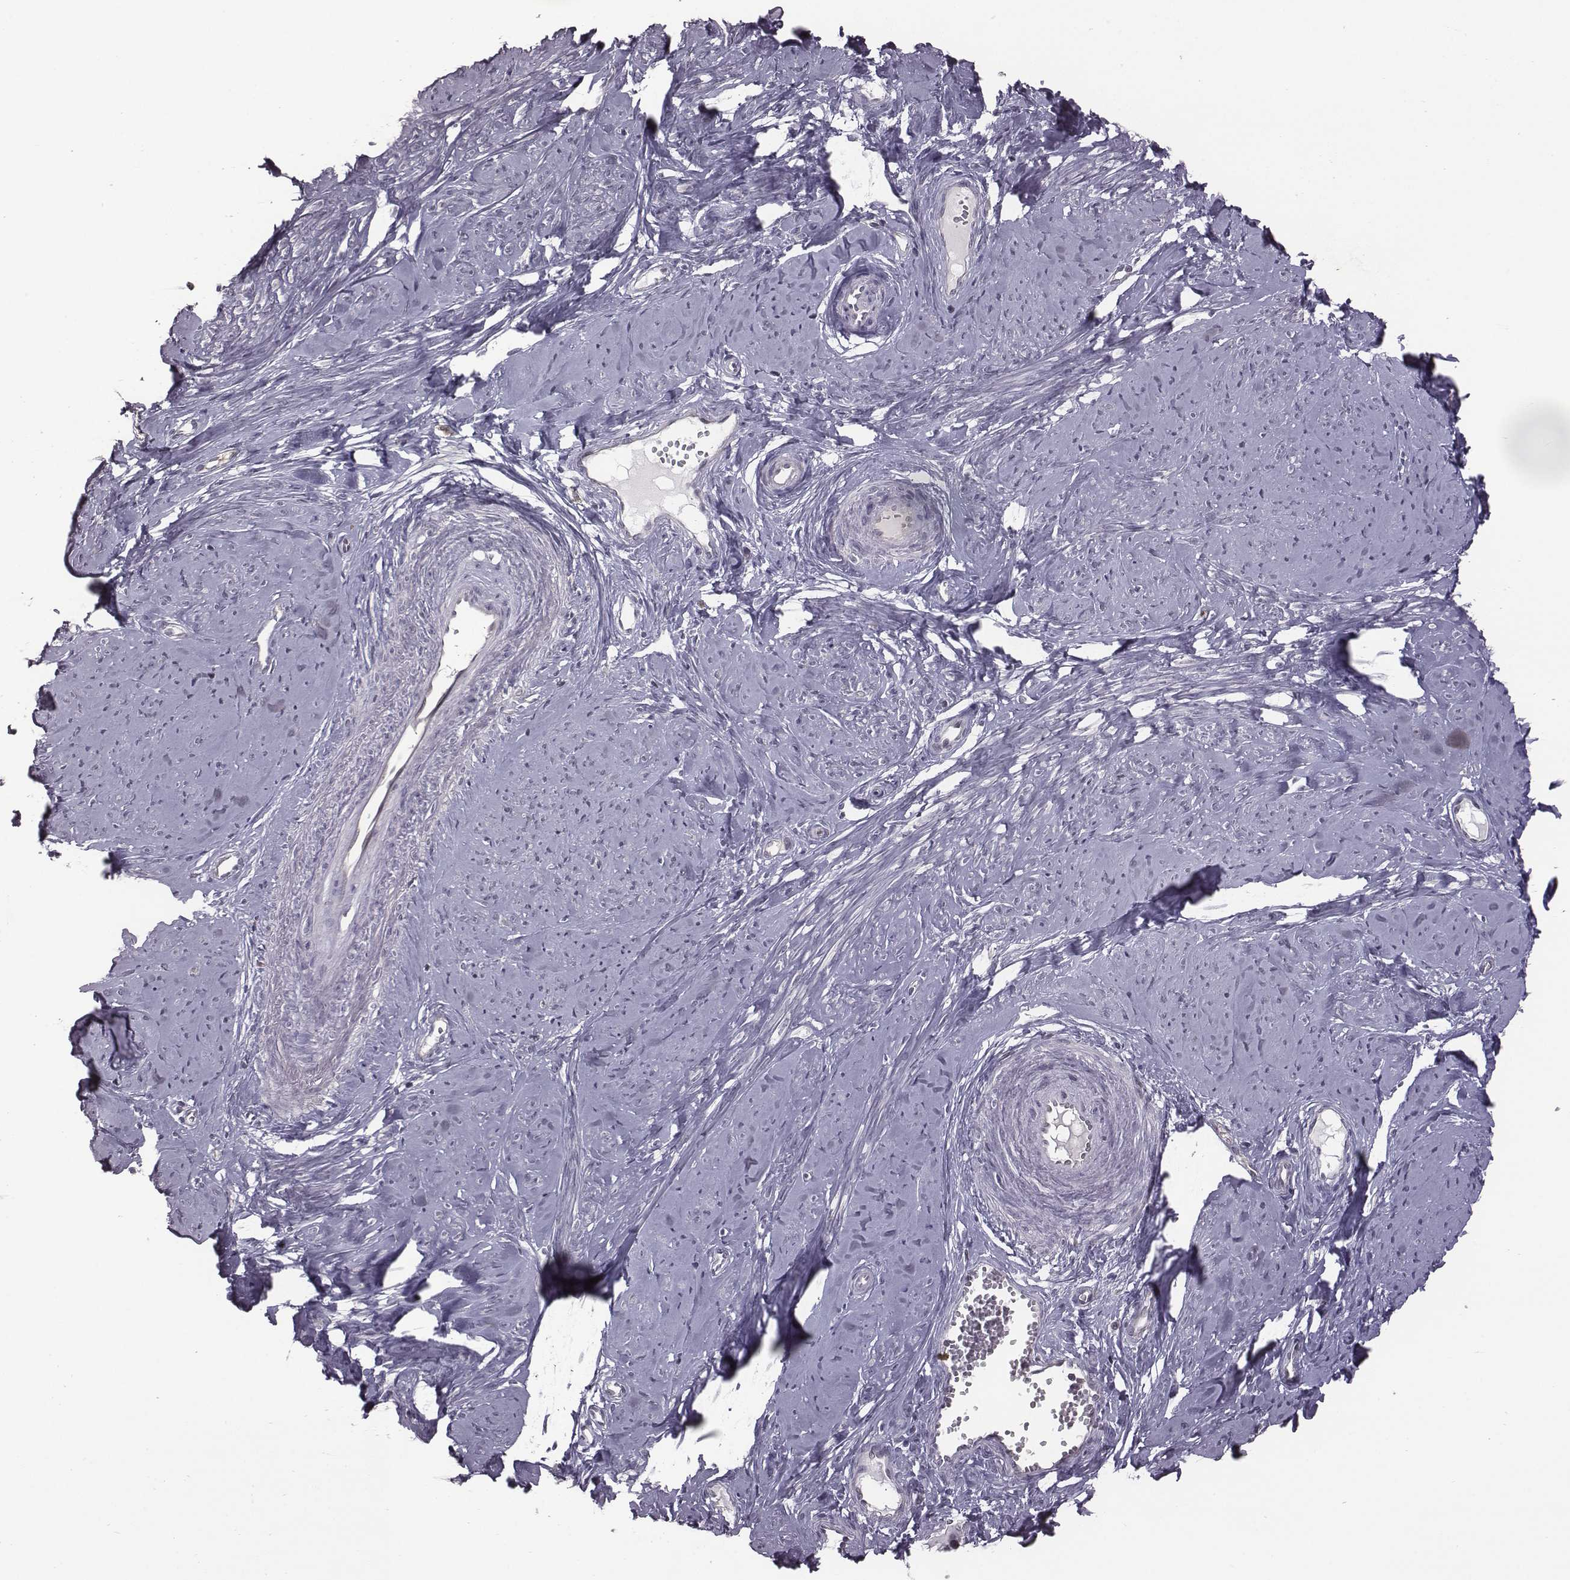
{"staining": {"intensity": "negative", "quantity": "none", "location": "none"}, "tissue": "smooth muscle", "cell_type": "Smooth muscle cells", "image_type": "normal", "snomed": [{"axis": "morphology", "description": "Normal tissue, NOS"}, {"axis": "topography", "description": "Smooth muscle"}], "caption": "Smooth muscle cells show no significant protein expression in normal smooth muscle.", "gene": "BICDL1", "patient": {"sex": "female", "age": 48}}